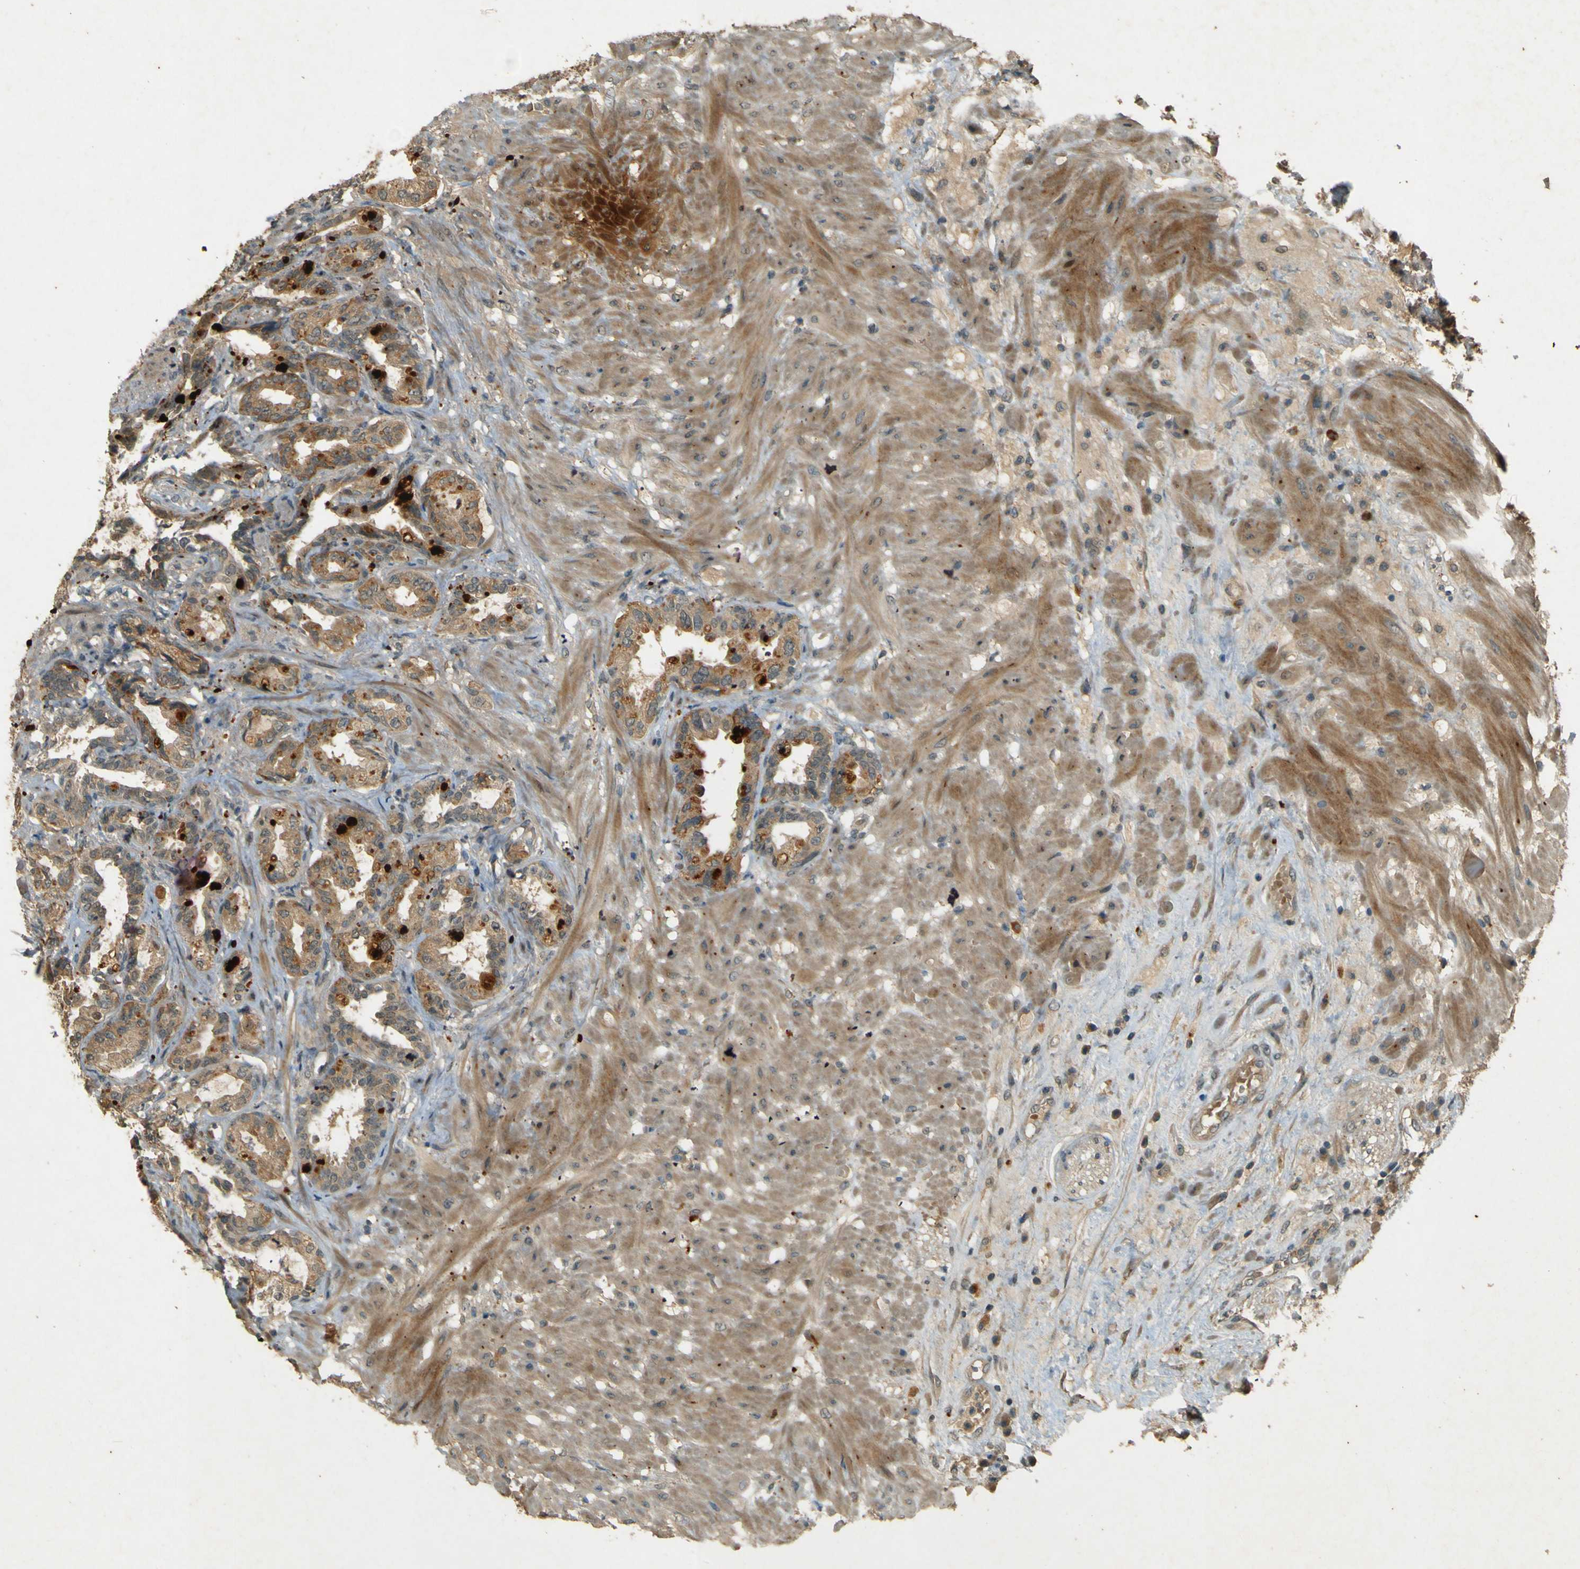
{"staining": {"intensity": "strong", "quantity": "25%-75%", "location": "cytoplasmic/membranous"}, "tissue": "seminal vesicle", "cell_type": "Glandular cells", "image_type": "normal", "snomed": [{"axis": "morphology", "description": "Normal tissue, NOS"}, {"axis": "topography", "description": "Seminal veicle"}], "caption": "A high amount of strong cytoplasmic/membranous expression is identified in approximately 25%-75% of glandular cells in benign seminal vesicle. (DAB (3,3'-diaminobenzidine) IHC, brown staining for protein, blue staining for nuclei).", "gene": "MPDZ", "patient": {"sex": "male", "age": 61}}